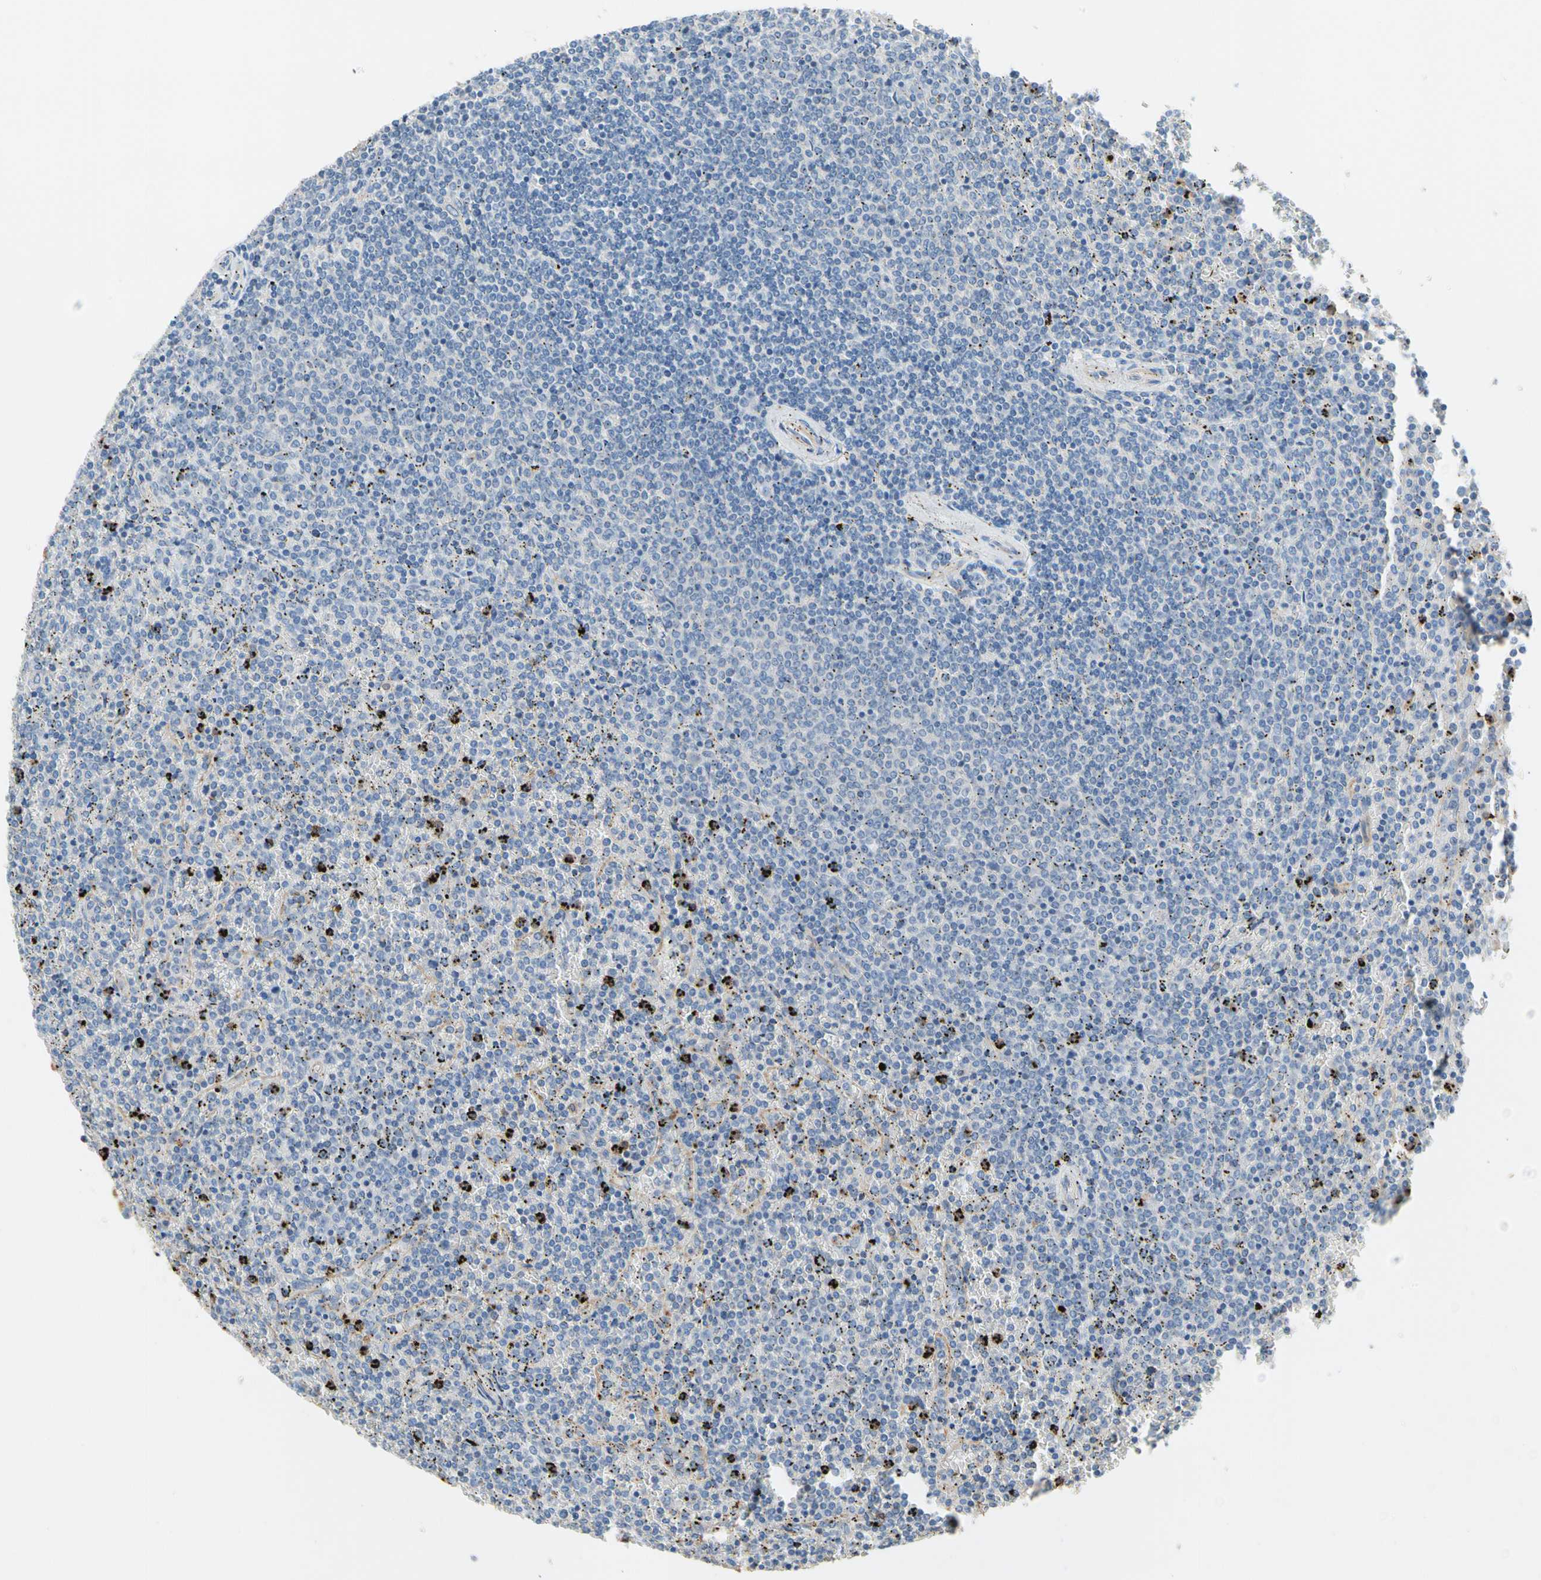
{"staining": {"intensity": "negative", "quantity": "none", "location": "none"}, "tissue": "lymphoma", "cell_type": "Tumor cells", "image_type": "cancer", "snomed": [{"axis": "morphology", "description": "Malignant lymphoma, non-Hodgkin's type, Low grade"}, {"axis": "topography", "description": "Spleen"}], "caption": "Low-grade malignant lymphoma, non-Hodgkin's type was stained to show a protein in brown. There is no significant staining in tumor cells.", "gene": "BBOX1", "patient": {"sex": "female", "age": 77}}